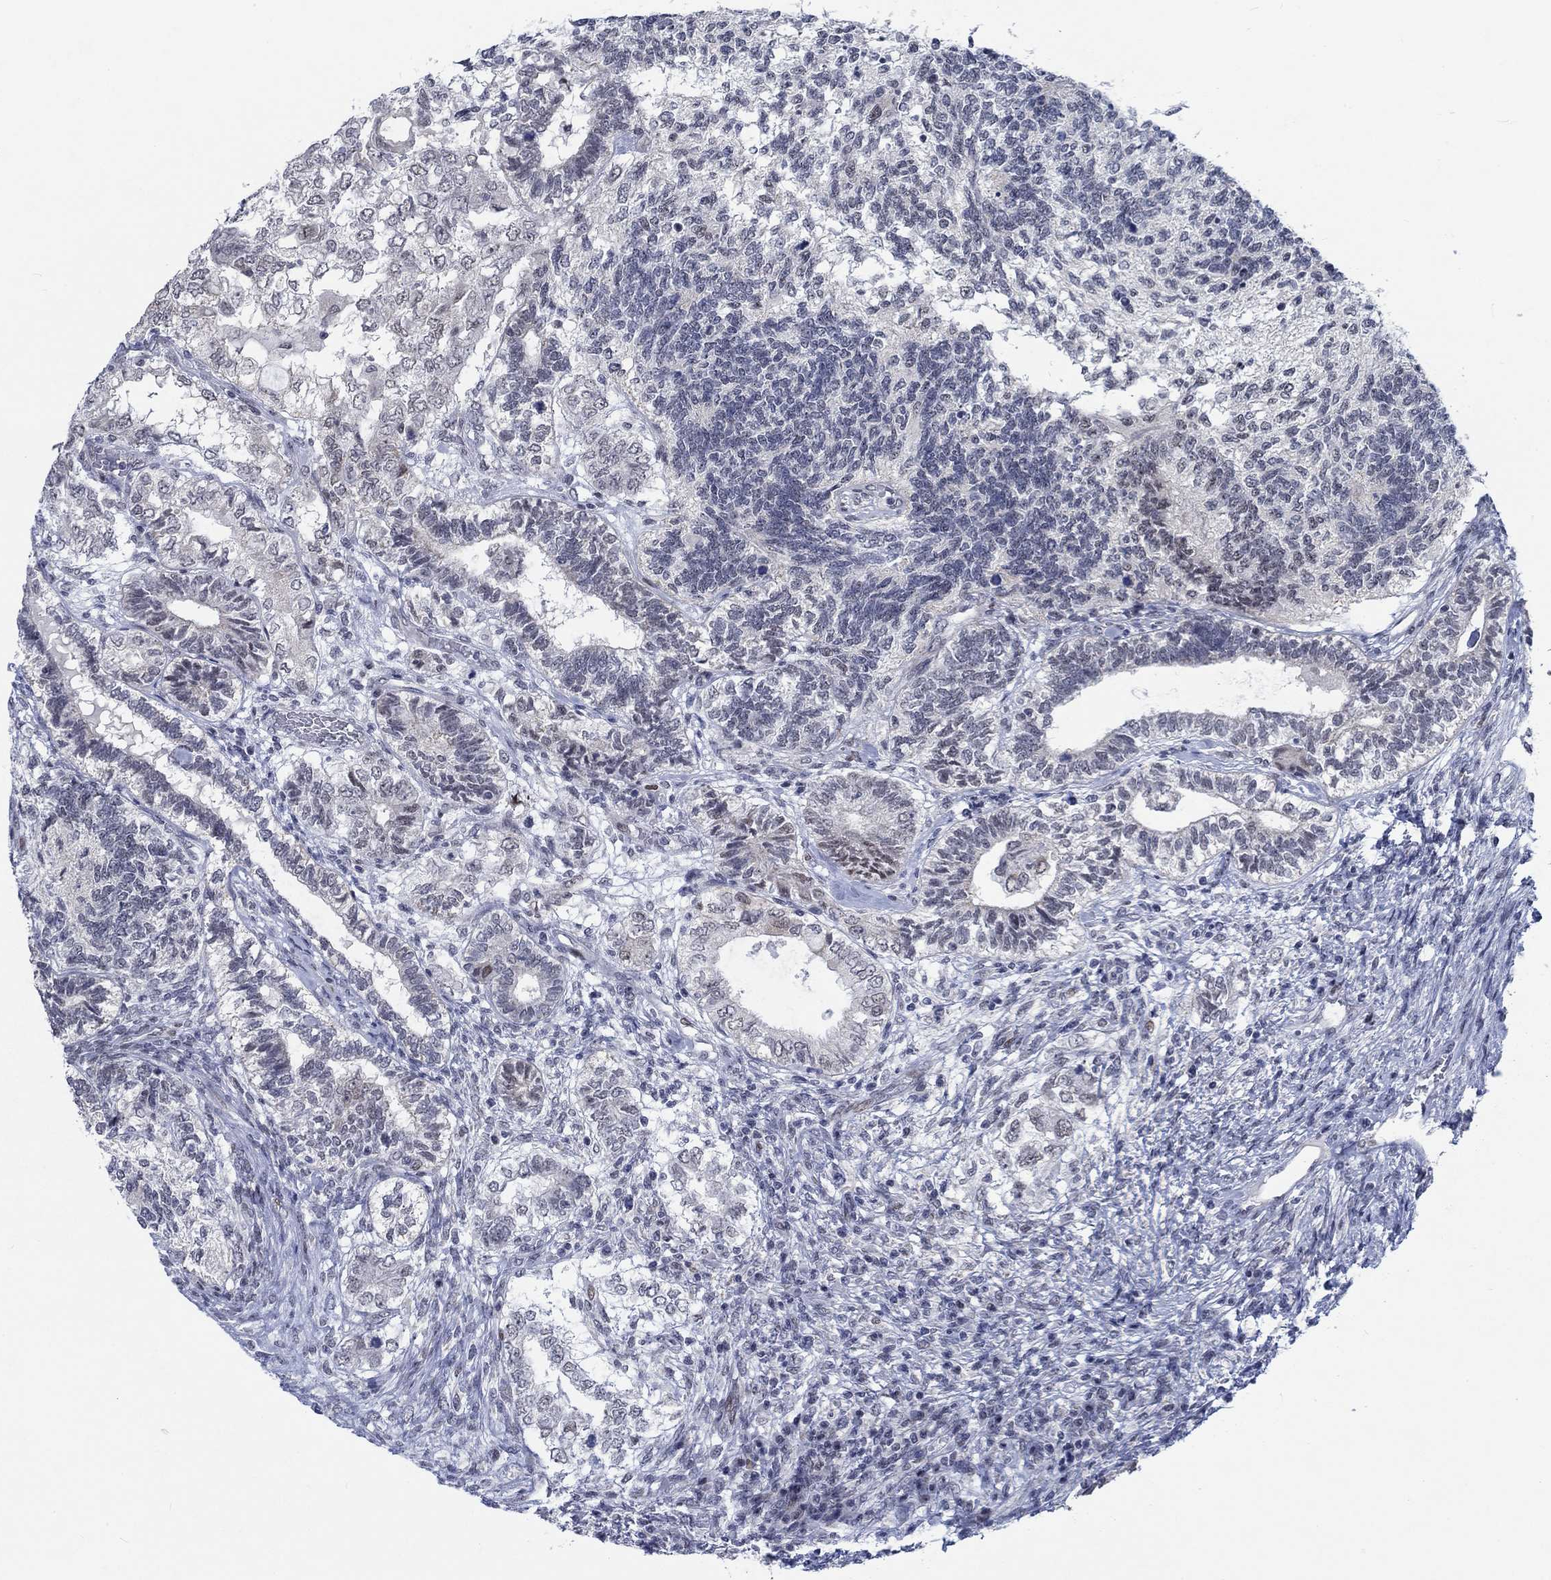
{"staining": {"intensity": "weak", "quantity": "<25%", "location": "nuclear"}, "tissue": "testis cancer", "cell_type": "Tumor cells", "image_type": "cancer", "snomed": [{"axis": "morphology", "description": "Seminoma, NOS"}, {"axis": "morphology", "description": "Carcinoma, Embryonal, NOS"}, {"axis": "topography", "description": "Testis"}], "caption": "Immunohistochemical staining of testis cancer reveals no significant staining in tumor cells. (DAB immunohistochemistry visualized using brightfield microscopy, high magnification).", "gene": "NEU3", "patient": {"sex": "male", "age": 41}}